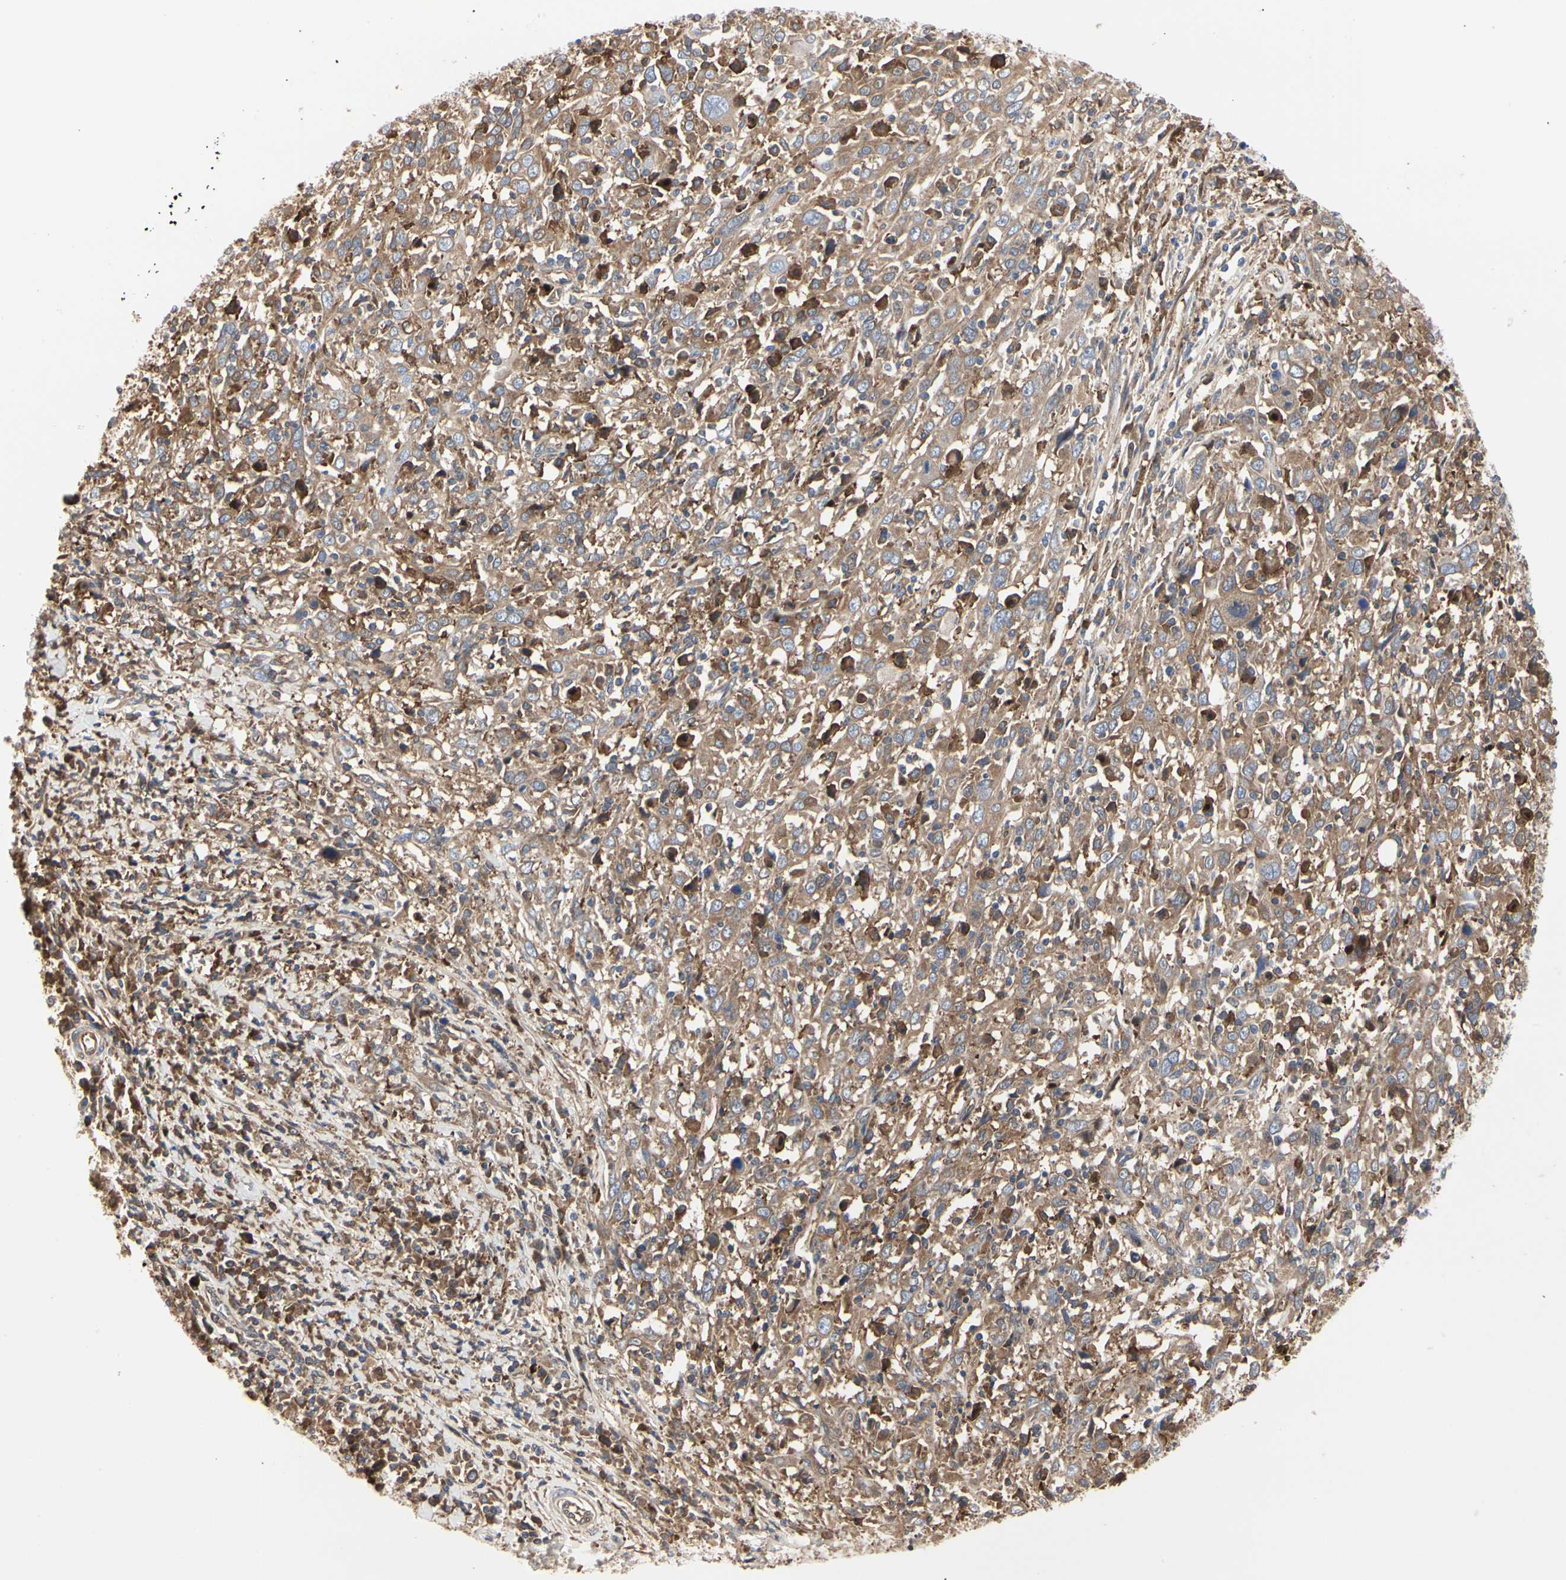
{"staining": {"intensity": "moderate", "quantity": ">75%", "location": "cytoplasmic/membranous"}, "tissue": "cervical cancer", "cell_type": "Tumor cells", "image_type": "cancer", "snomed": [{"axis": "morphology", "description": "Squamous cell carcinoma, NOS"}, {"axis": "topography", "description": "Cervix"}], "caption": "Protein staining shows moderate cytoplasmic/membranous staining in approximately >75% of tumor cells in cervical squamous cell carcinoma.", "gene": "C3orf52", "patient": {"sex": "female", "age": 46}}